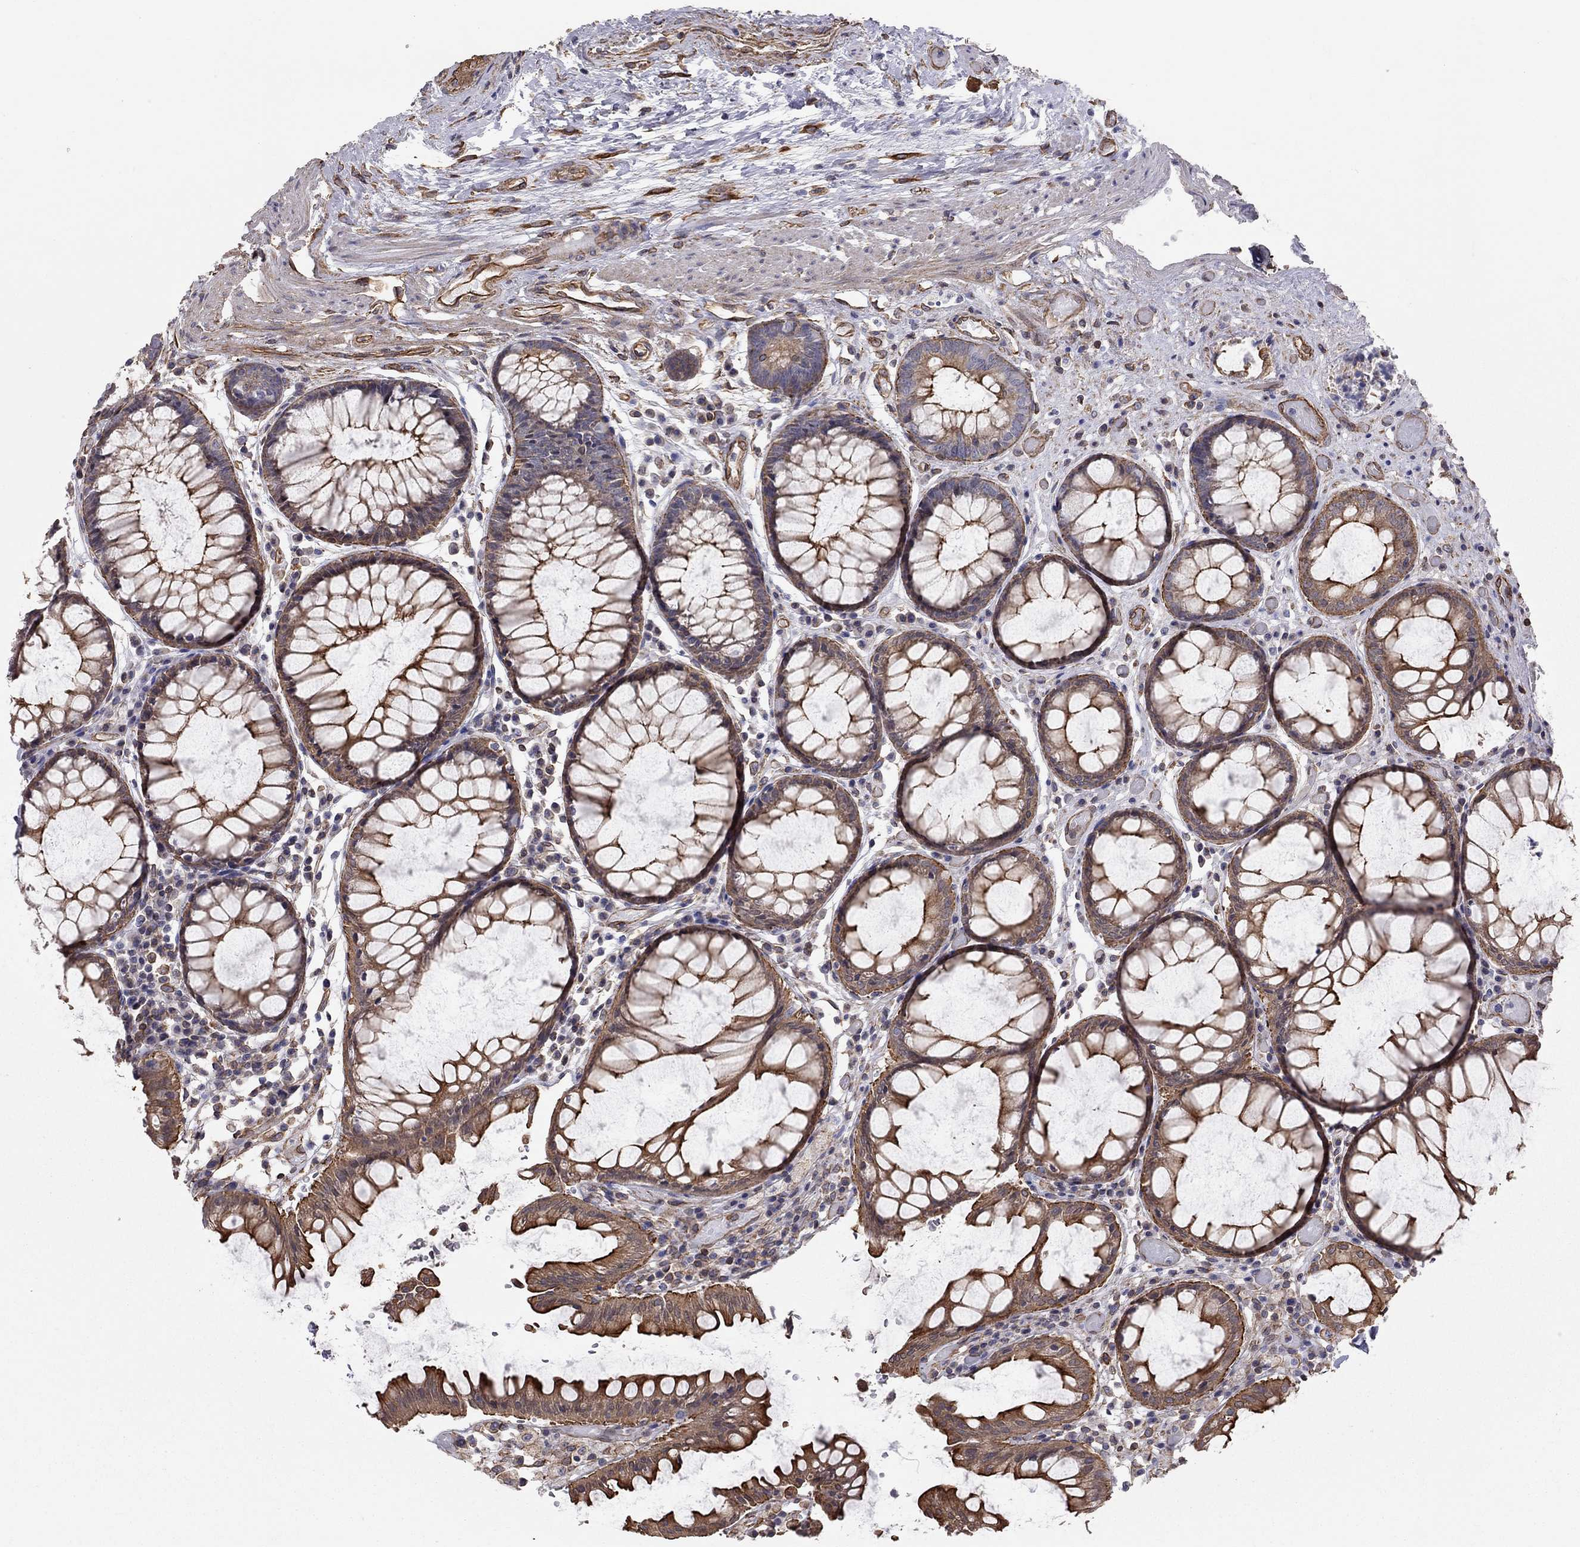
{"staining": {"intensity": "strong", "quantity": ">75%", "location": "cytoplasmic/membranous"}, "tissue": "rectum", "cell_type": "Glandular cells", "image_type": "normal", "snomed": [{"axis": "morphology", "description": "Normal tissue, NOS"}, {"axis": "topography", "description": "Rectum"}], "caption": "Protein staining exhibits strong cytoplasmic/membranous expression in about >75% of glandular cells in normal rectum.", "gene": "BICDL2", "patient": {"sex": "female", "age": 68}}